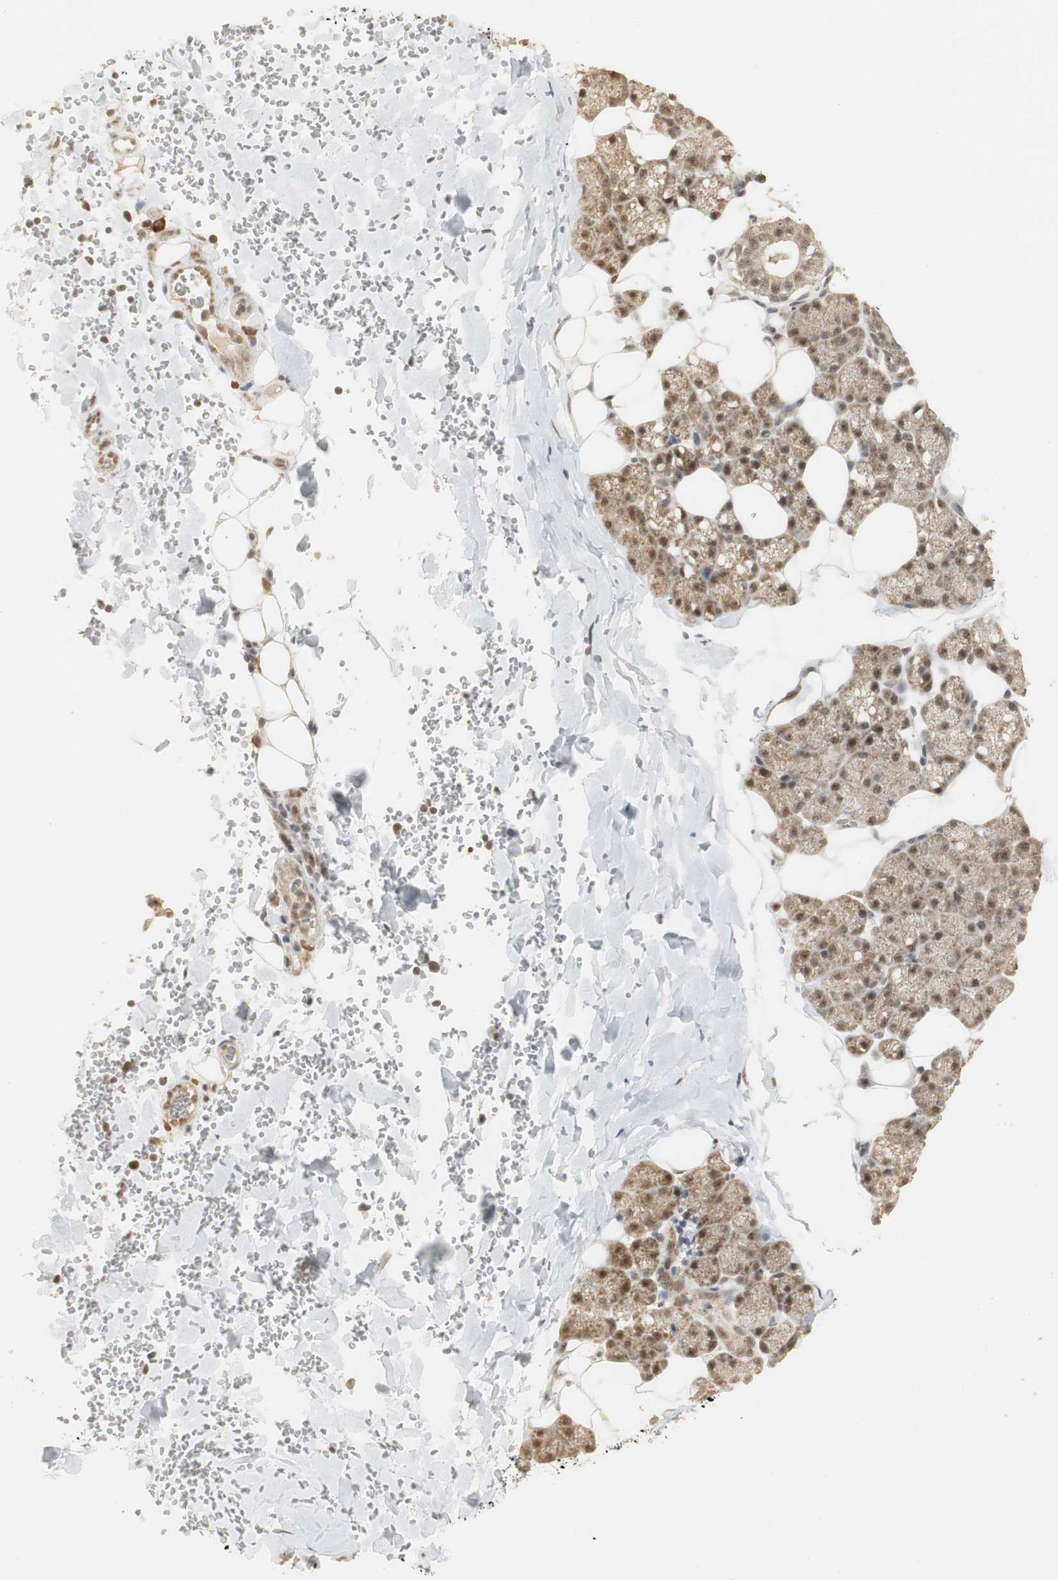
{"staining": {"intensity": "weak", "quantity": "25%-75%", "location": "cytoplasmic/membranous,nuclear"}, "tissue": "salivary gland", "cell_type": "Glandular cells", "image_type": "normal", "snomed": [{"axis": "morphology", "description": "Normal tissue, NOS"}, {"axis": "topography", "description": "Lymph node"}, {"axis": "topography", "description": "Salivary gland"}], "caption": "Immunohistochemistry histopathology image of benign salivary gland: salivary gland stained using immunohistochemistry demonstrates low levels of weak protein expression localized specifically in the cytoplasmic/membranous,nuclear of glandular cells, appearing as a cytoplasmic/membranous,nuclear brown color.", "gene": "ELOA", "patient": {"sex": "male", "age": 8}}